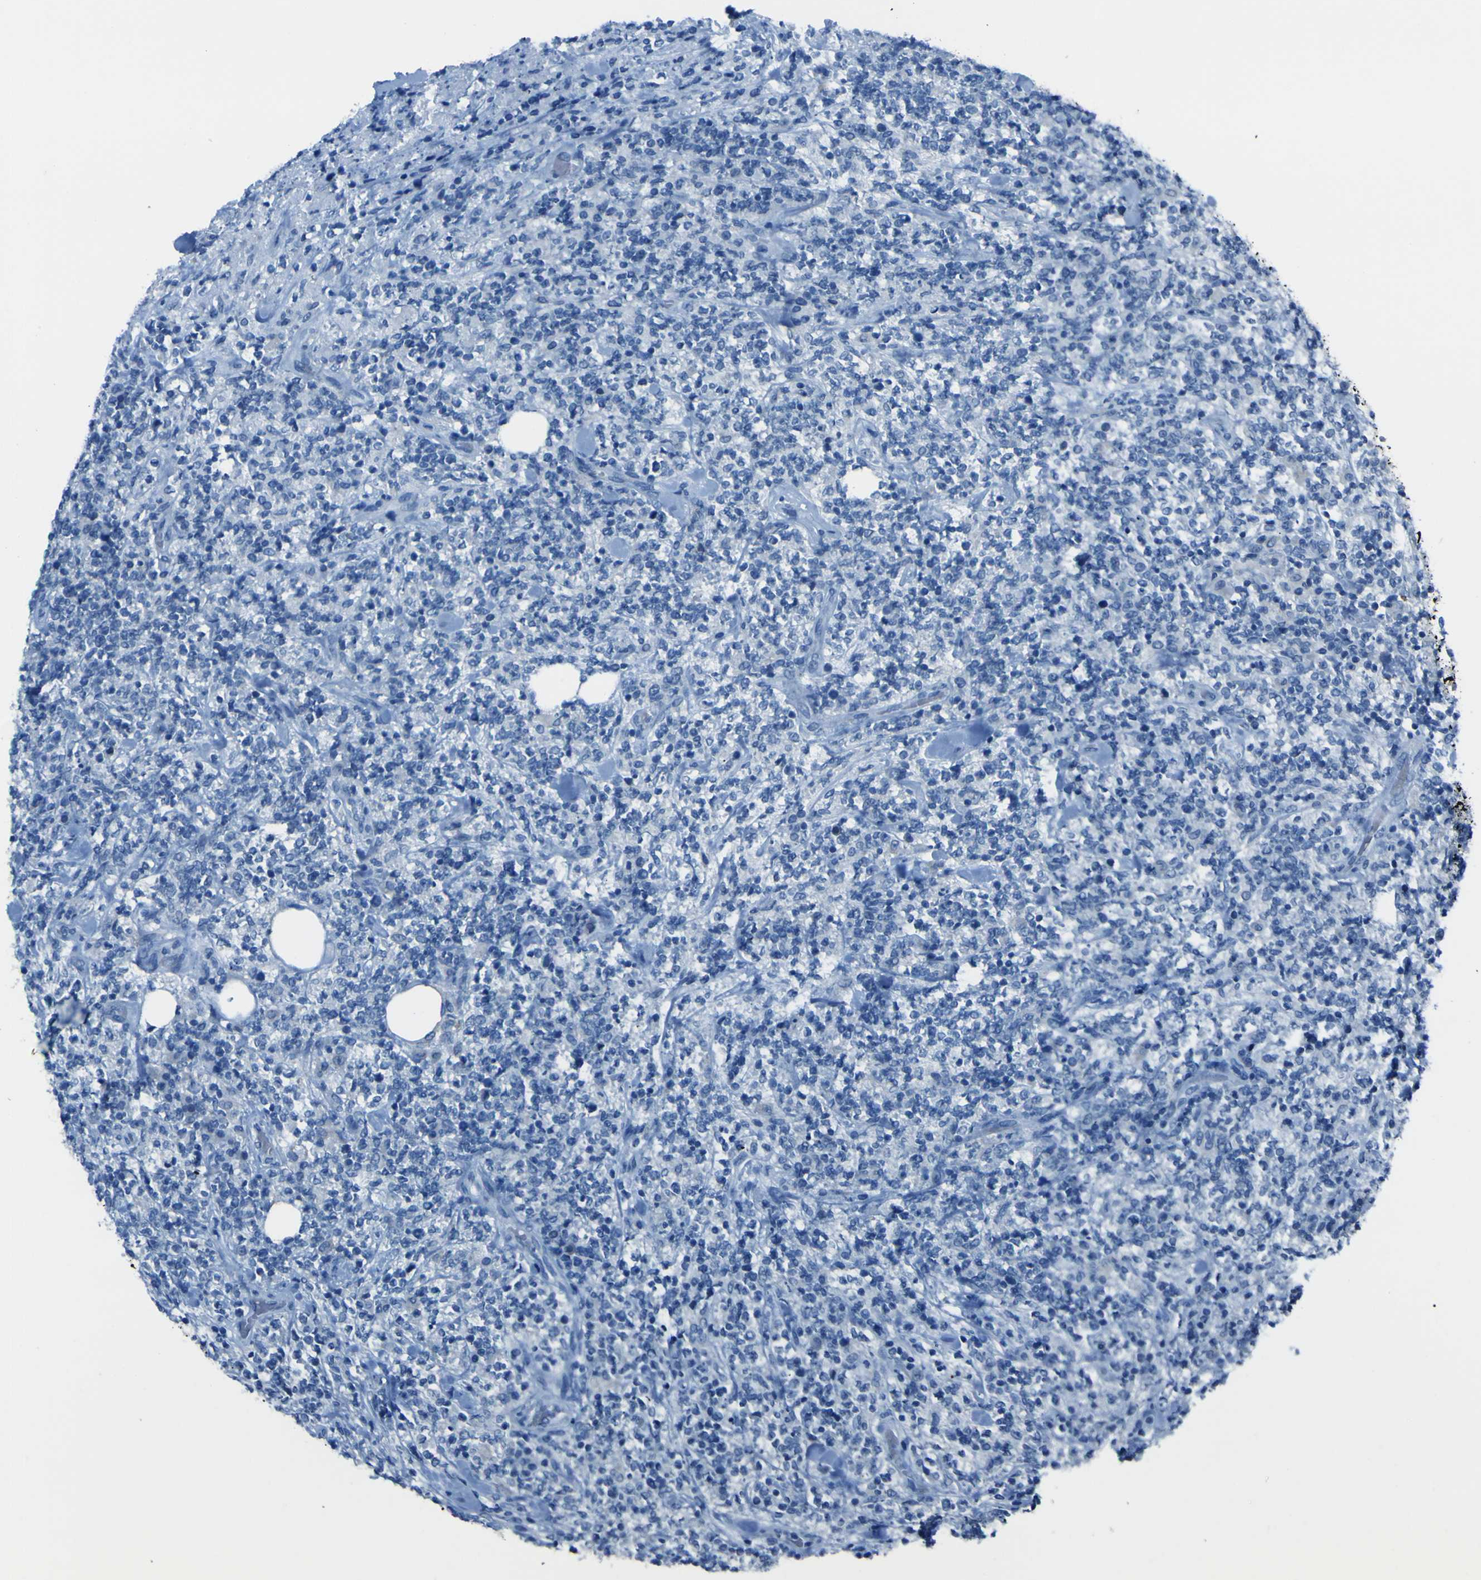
{"staining": {"intensity": "negative", "quantity": "none", "location": "none"}, "tissue": "lymphoma", "cell_type": "Tumor cells", "image_type": "cancer", "snomed": [{"axis": "morphology", "description": "Malignant lymphoma, non-Hodgkin's type, High grade"}, {"axis": "topography", "description": "Soft tissue"}], "caption": "Immunohistochemistry (IHC) of lymphoma demonstrates no staining in tumor cells.", "gene": "PHKG1", "patient": {"sex": "male", "age": 18}}